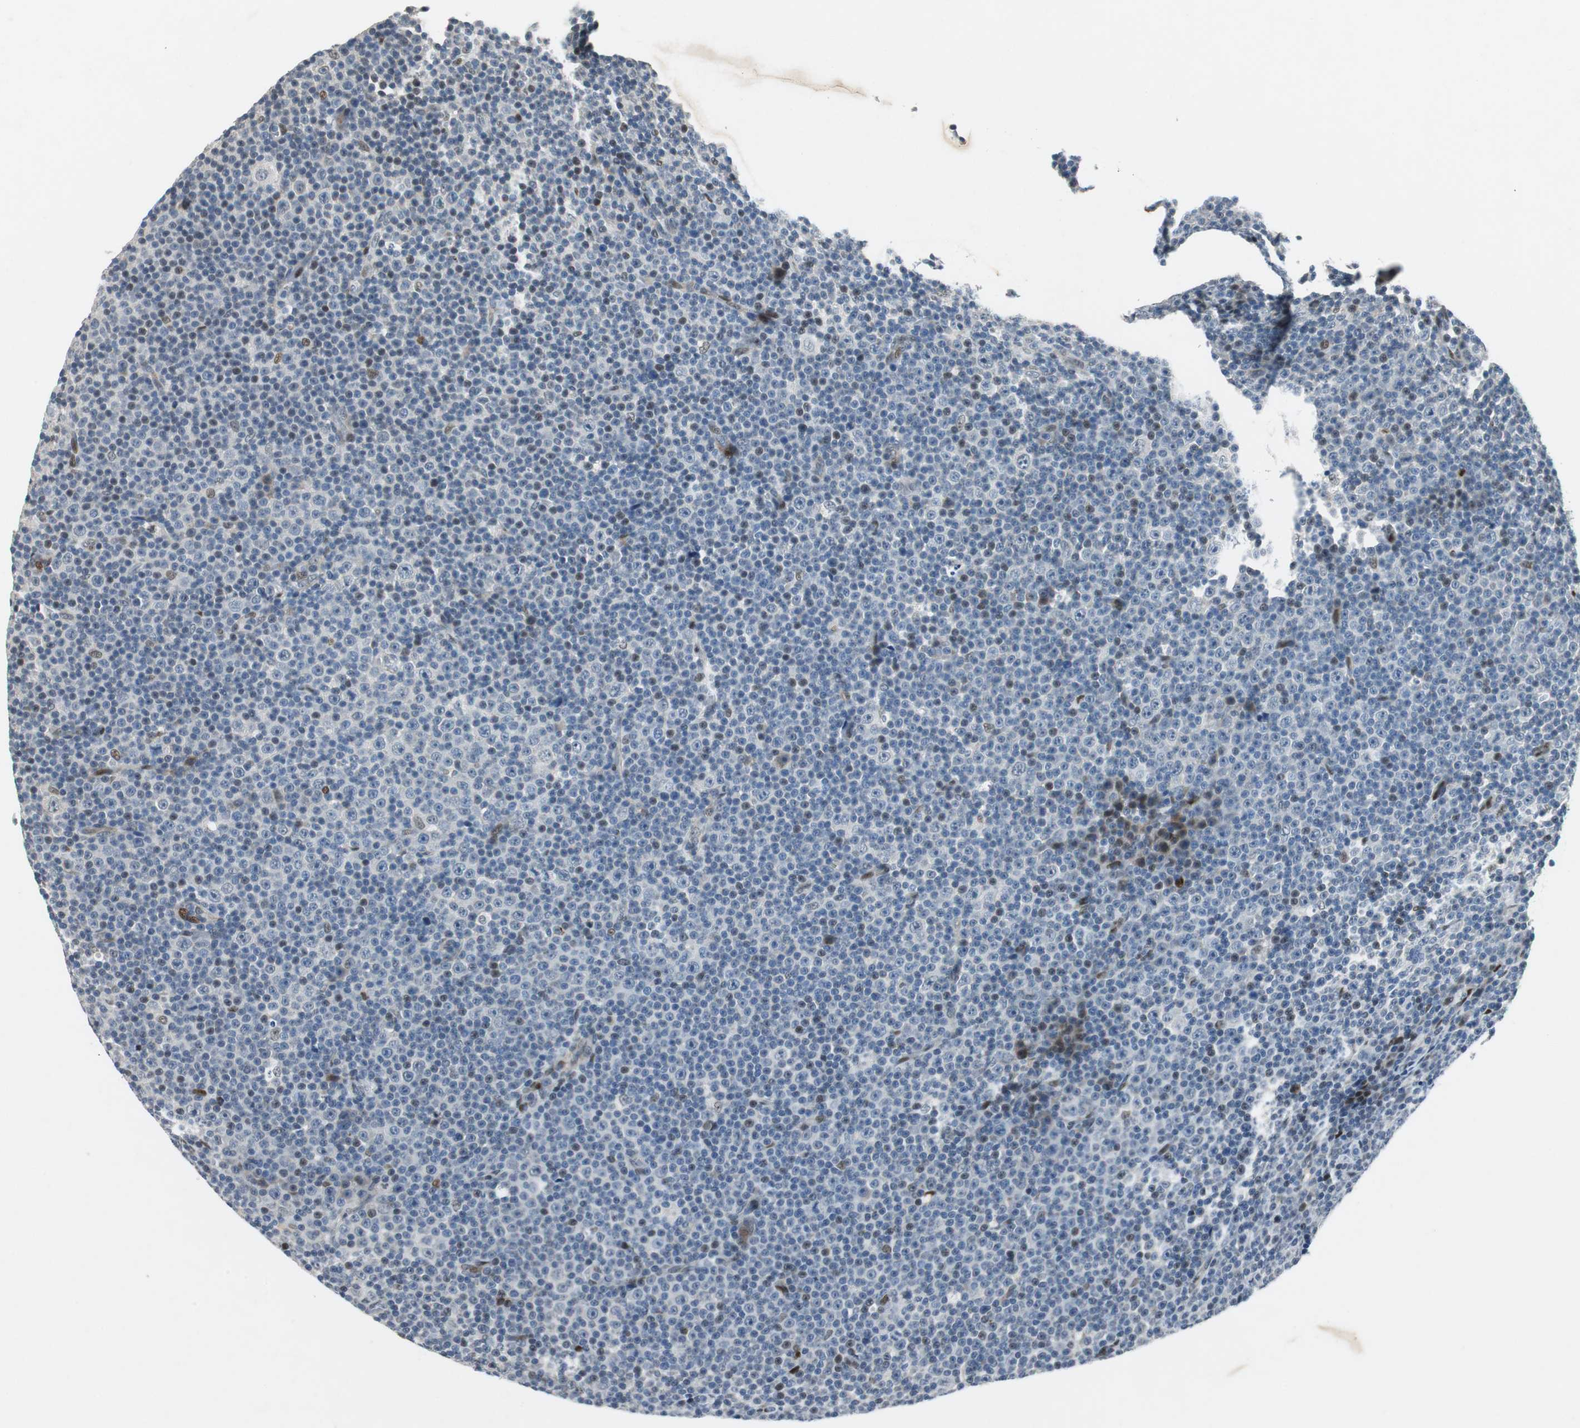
{"staining": {"intensity": "weak", "quantity": "<25%", "location": "nuclear"}, "tissue": "lymphoma", "cell_type": "Tumor cells", "image_type": "cancer", "snomed": [{"axis": "morphology", "description": "Malignant lymphoma, non-Hodgkin's type, Low grade"}, {"axis": "topography", "description": "Lymph node"}], "caption": "This is a image of immunohistochemistry (IHC) staining of lymphoma, which shows no staining in tumor cells.", "gene": "AJUBA", "patient": {"sex": "female", "age": 67}}